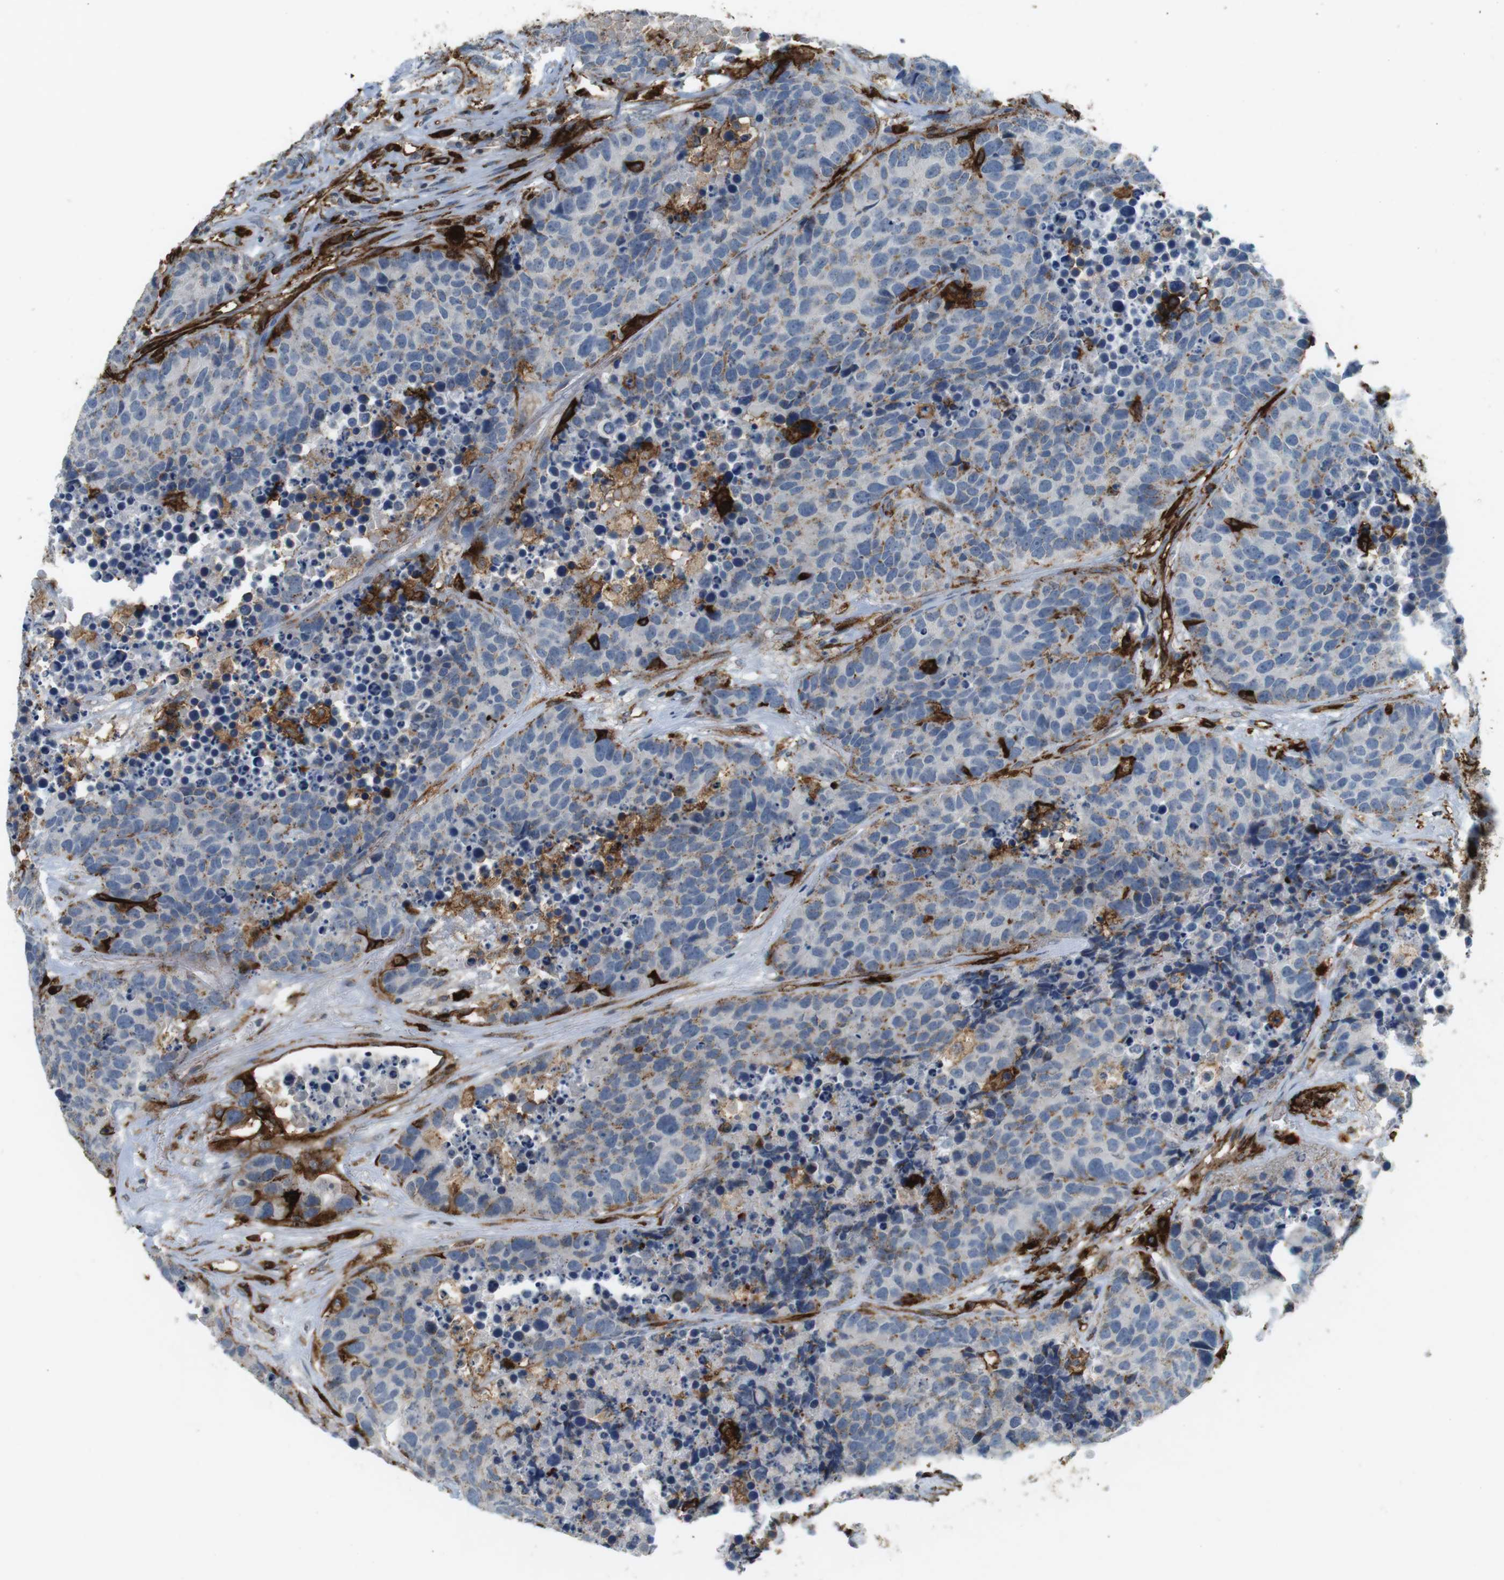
{"staining": {"intensity": "weak", "quantity": "<25%", "location": "cytoplasmic/membranous"}, "tissue": "carcinoid", "cell_type": "Tumor cells", "image_type": "cancer", "snomed": [{"axis": "morphology", "description": "Carcinoid, malignant, NOS"}, {"axis": "topography", "description": "Lung"}], "caption": "Malignant carcinoid was stained to show a protein in brown. There is no significant staining in tumor cells. Nuclei are stained in blue.", "gene": "HLA-DRA", "patient": {"sex": "male", "age": 60}}